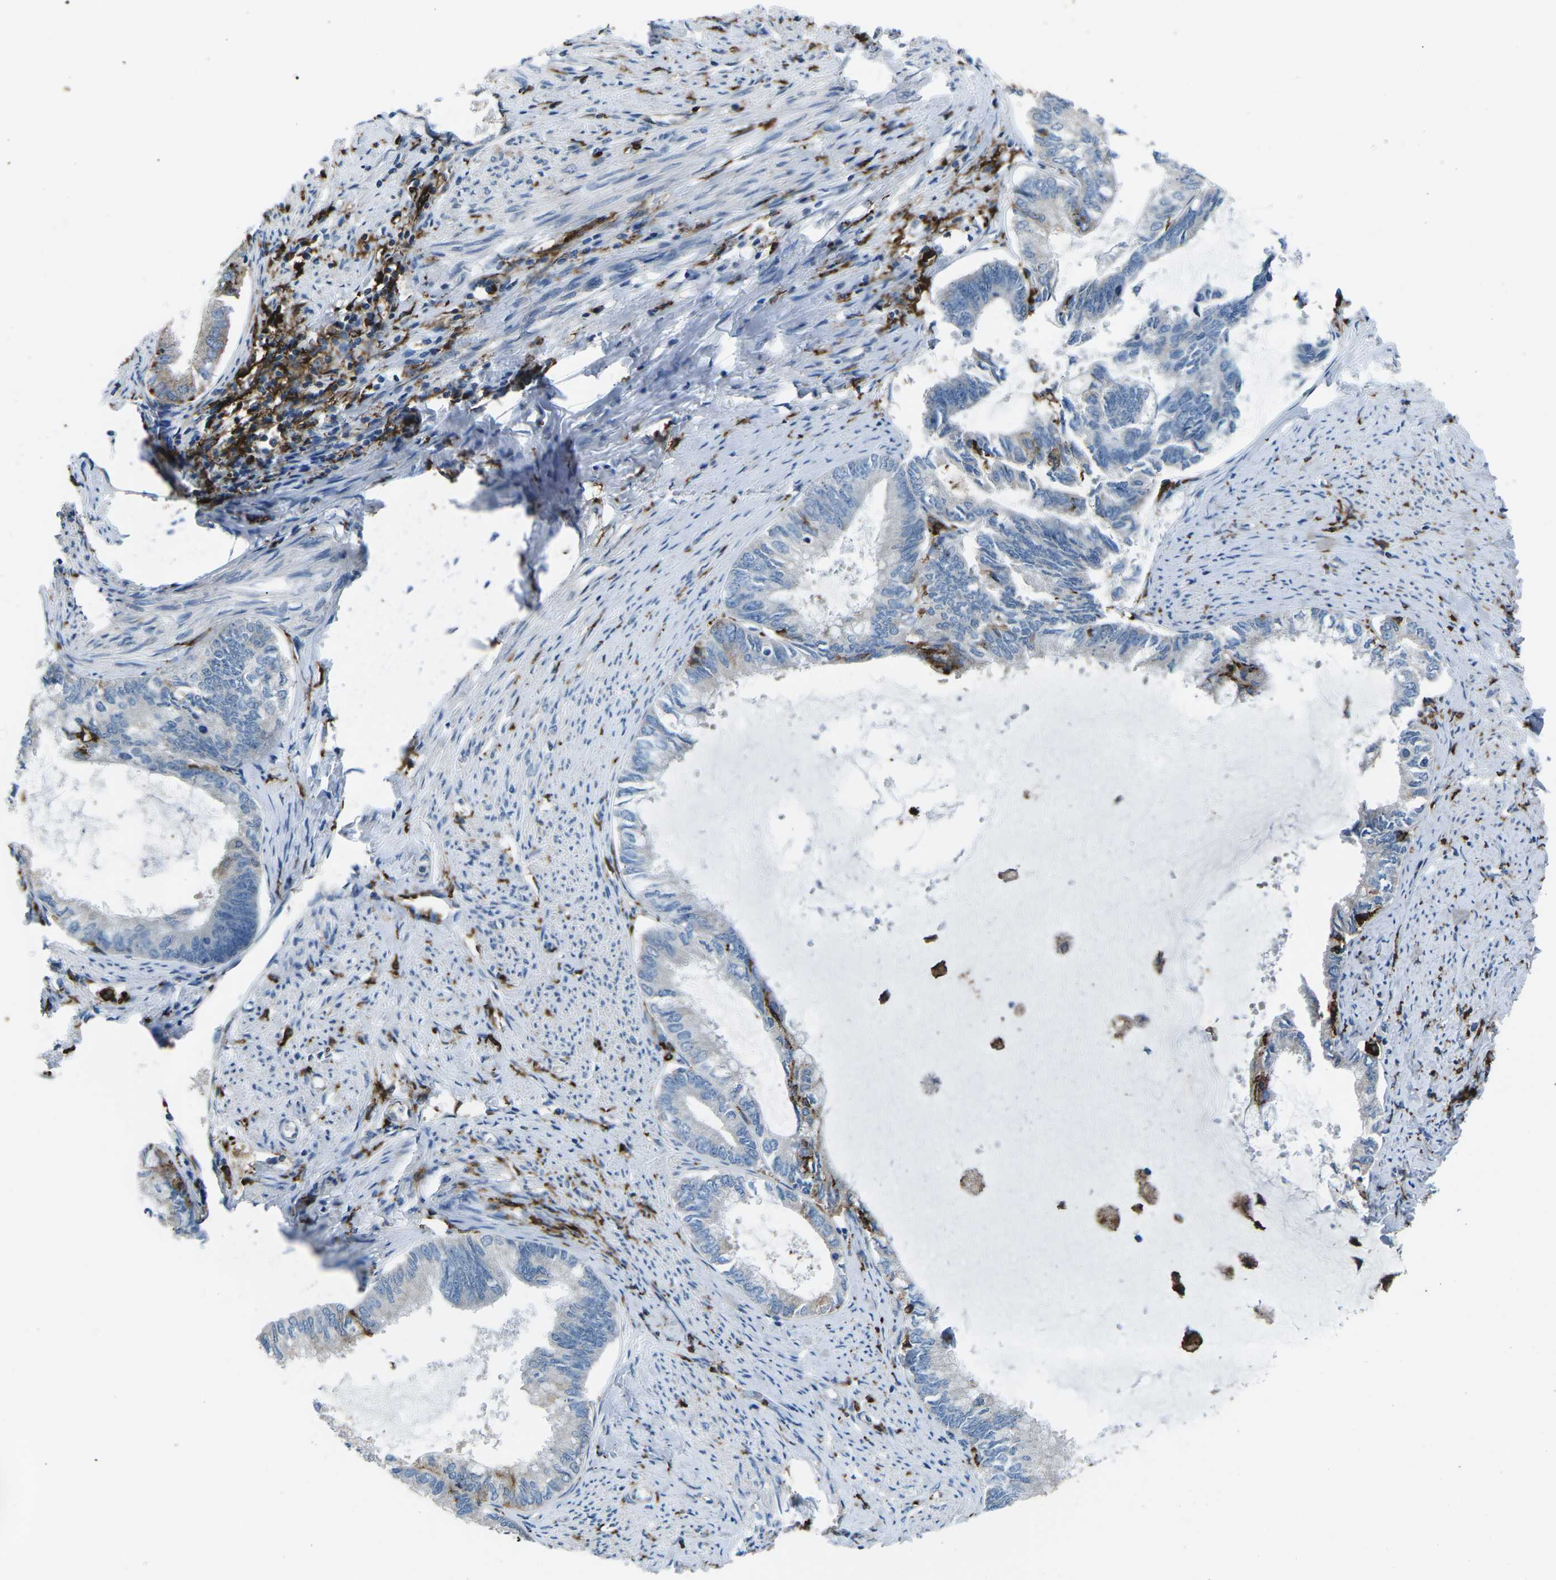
{"staining": {"intensity": "negative", "quantity": "none", "location": "none"}, "tissue": "endometrial cancer", "cell_type": "Tumor cells", "image_type": "cancer", "snomed": [{"axis": "morphology", "description": "Adenocarcinoma, NOS"}, {"axis": "topography", "description": "Endometrium"}], "caption": "This is a photomicrograph of immunohistochemistry staining of endometrial cancer (adenocarcinoma), which shows no staining in tumor cells.", "gene": "PTPN1", "patient": {"sex": "female", "age": 86}}